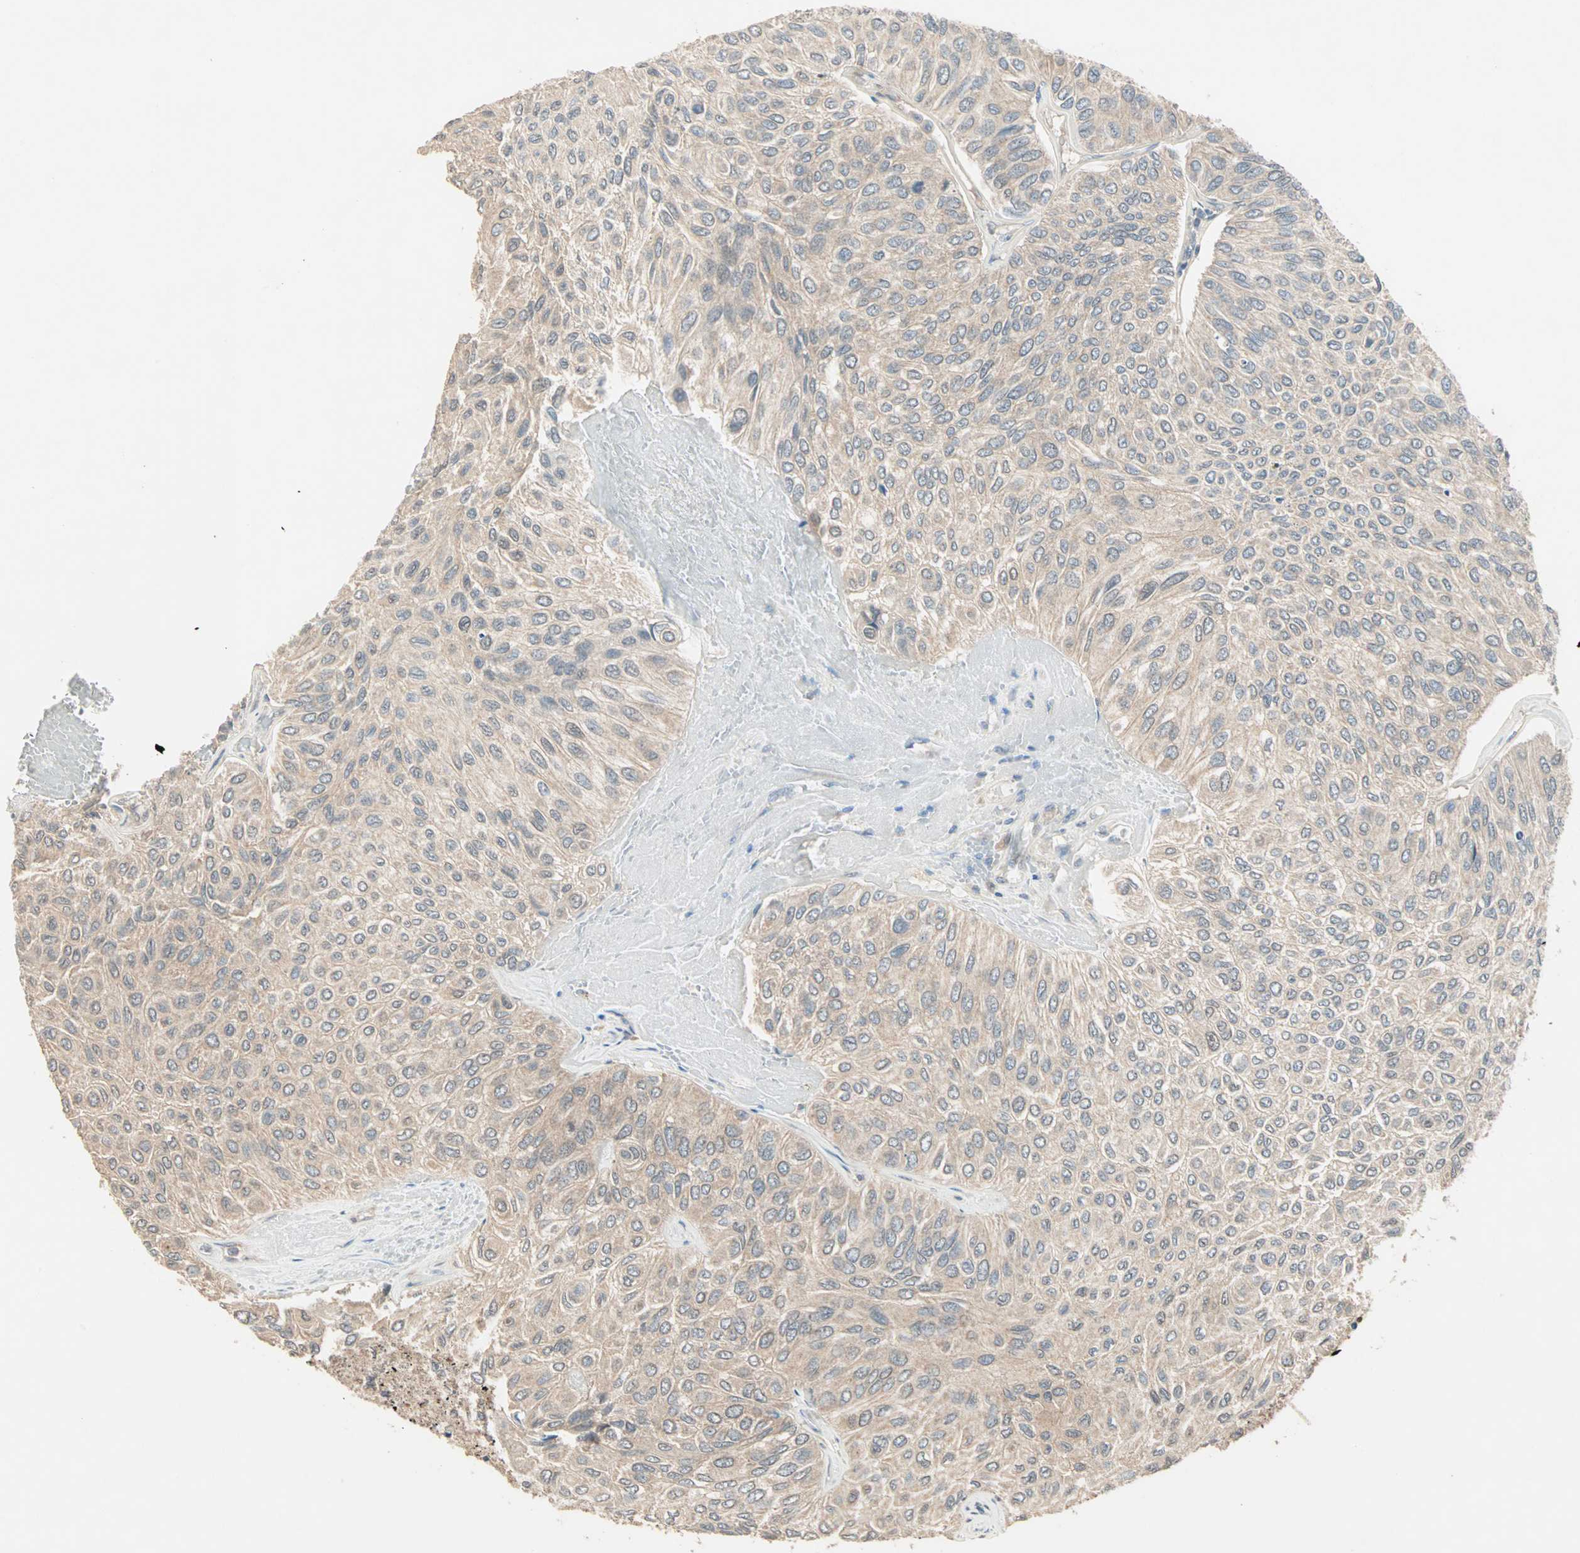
{"staining": {"intensity": "weak", "quantity": ">75%", "location": "cytoplasmic/membranous"}, "tissue": "urothelial cancer", "cell_type": "Tumor cells", "image_type": "cancer", "snomed": [{"axis": "morphology", "description": "Urothelial carcinoma, High grade"}, {"axis": "topography", "description": "Urinary bladder"}], "caption": "High-magnification brightfield microscopy of urothelial carcinoma (high-grade) stained with DAB (3,3'-diaminobenzidine) (brown) and counterstained with hematoxylin (blue). tumor cells exhibit weak cytoplasmic/membranous staining is seen in about>75% of cells. (DAB IHC with brightfield microscopy, high magnification).", "gene": "TTF2", "patient": {"sex": "male", "age": 66}}